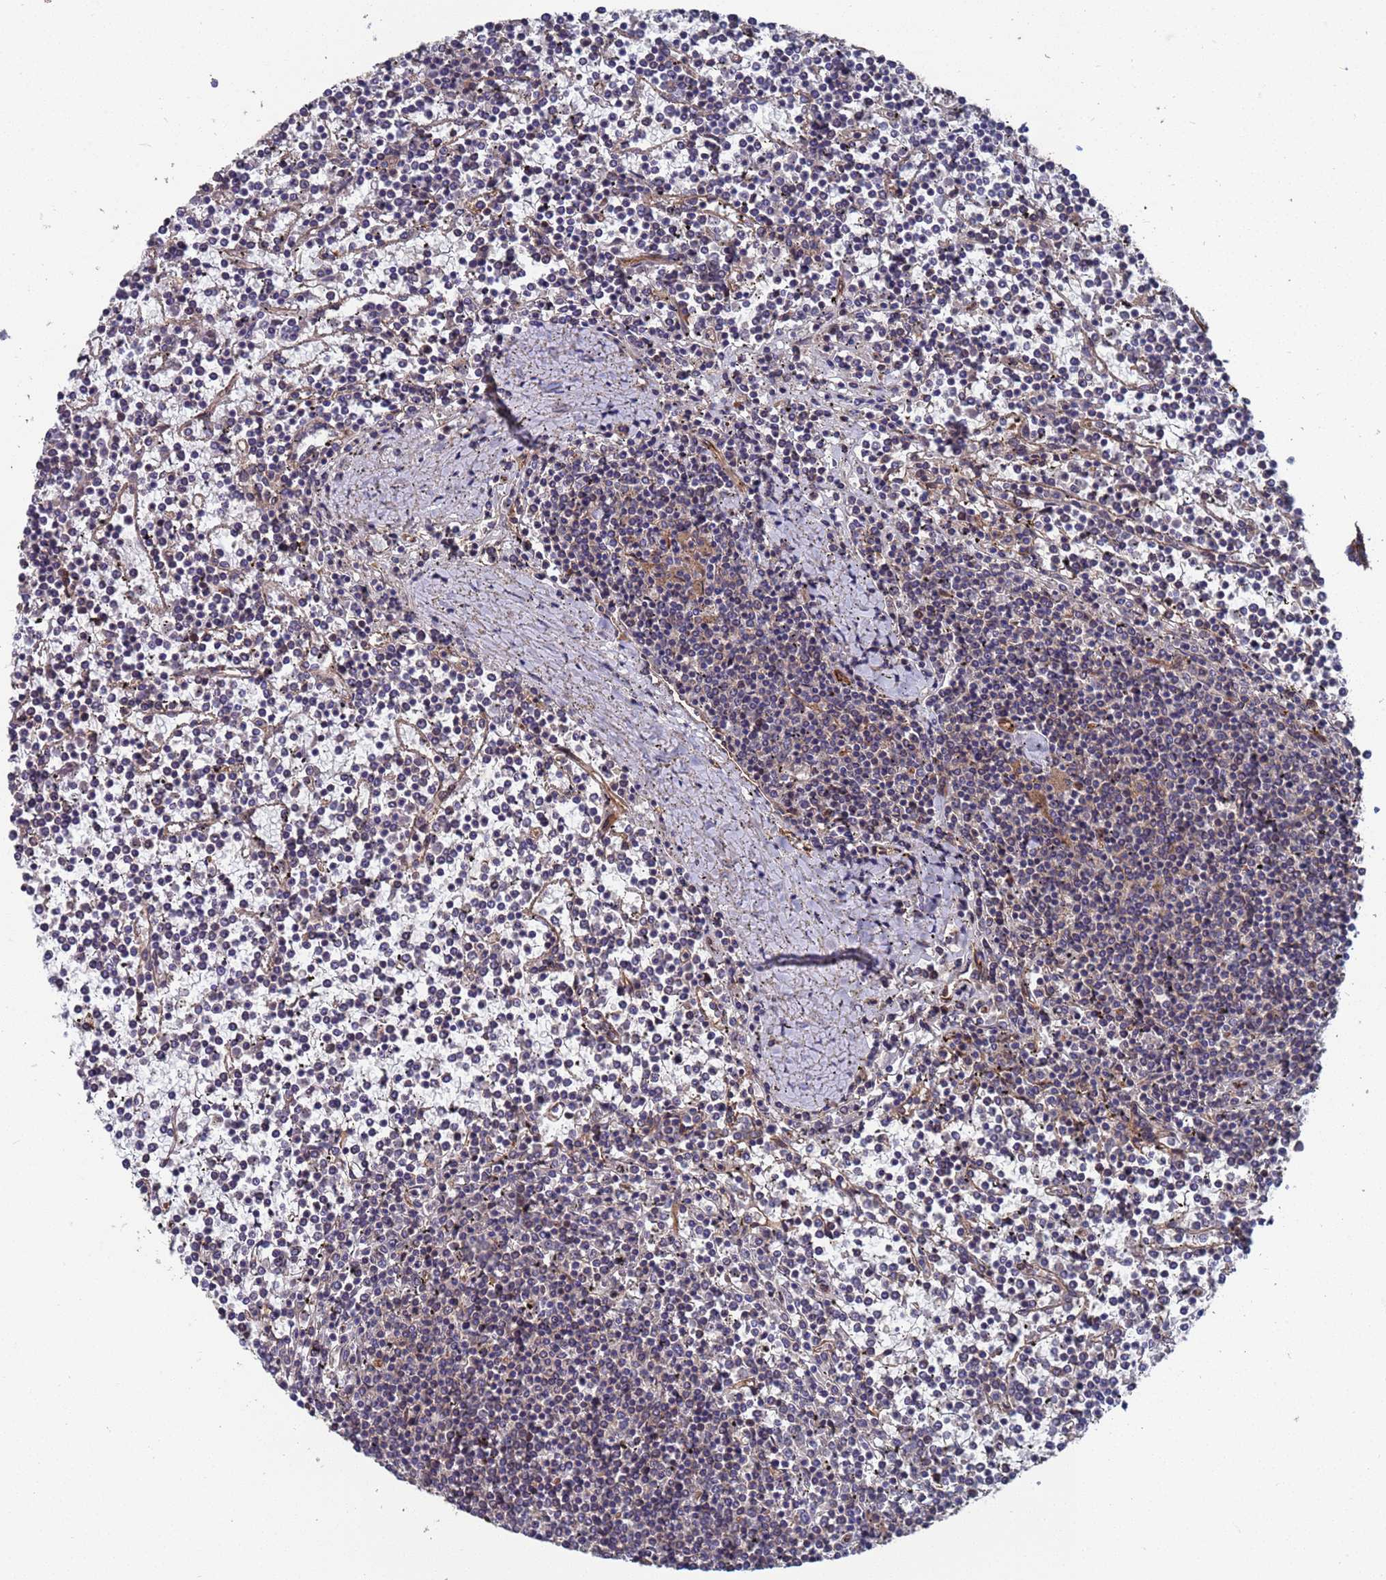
{"staining": {"intensity": "negative", "quantity": "none", "location": "none"}, "tissue": "lymphoma", "cell_type": "Tumor cells", "image_type": "cancer", "snomed": [{"axis": "morphology", "description": "Malignant lymphoma, non-Hodgkin's type, Low grade"}, {"axis": "topography", "description": "Spleen"}], "caption": "Tumor cells show no significant expression in lymphoma. Nuclei are stained in blue.", "gene": "NDUFAF6", "patient": {"sex": "female", "age": 19}}